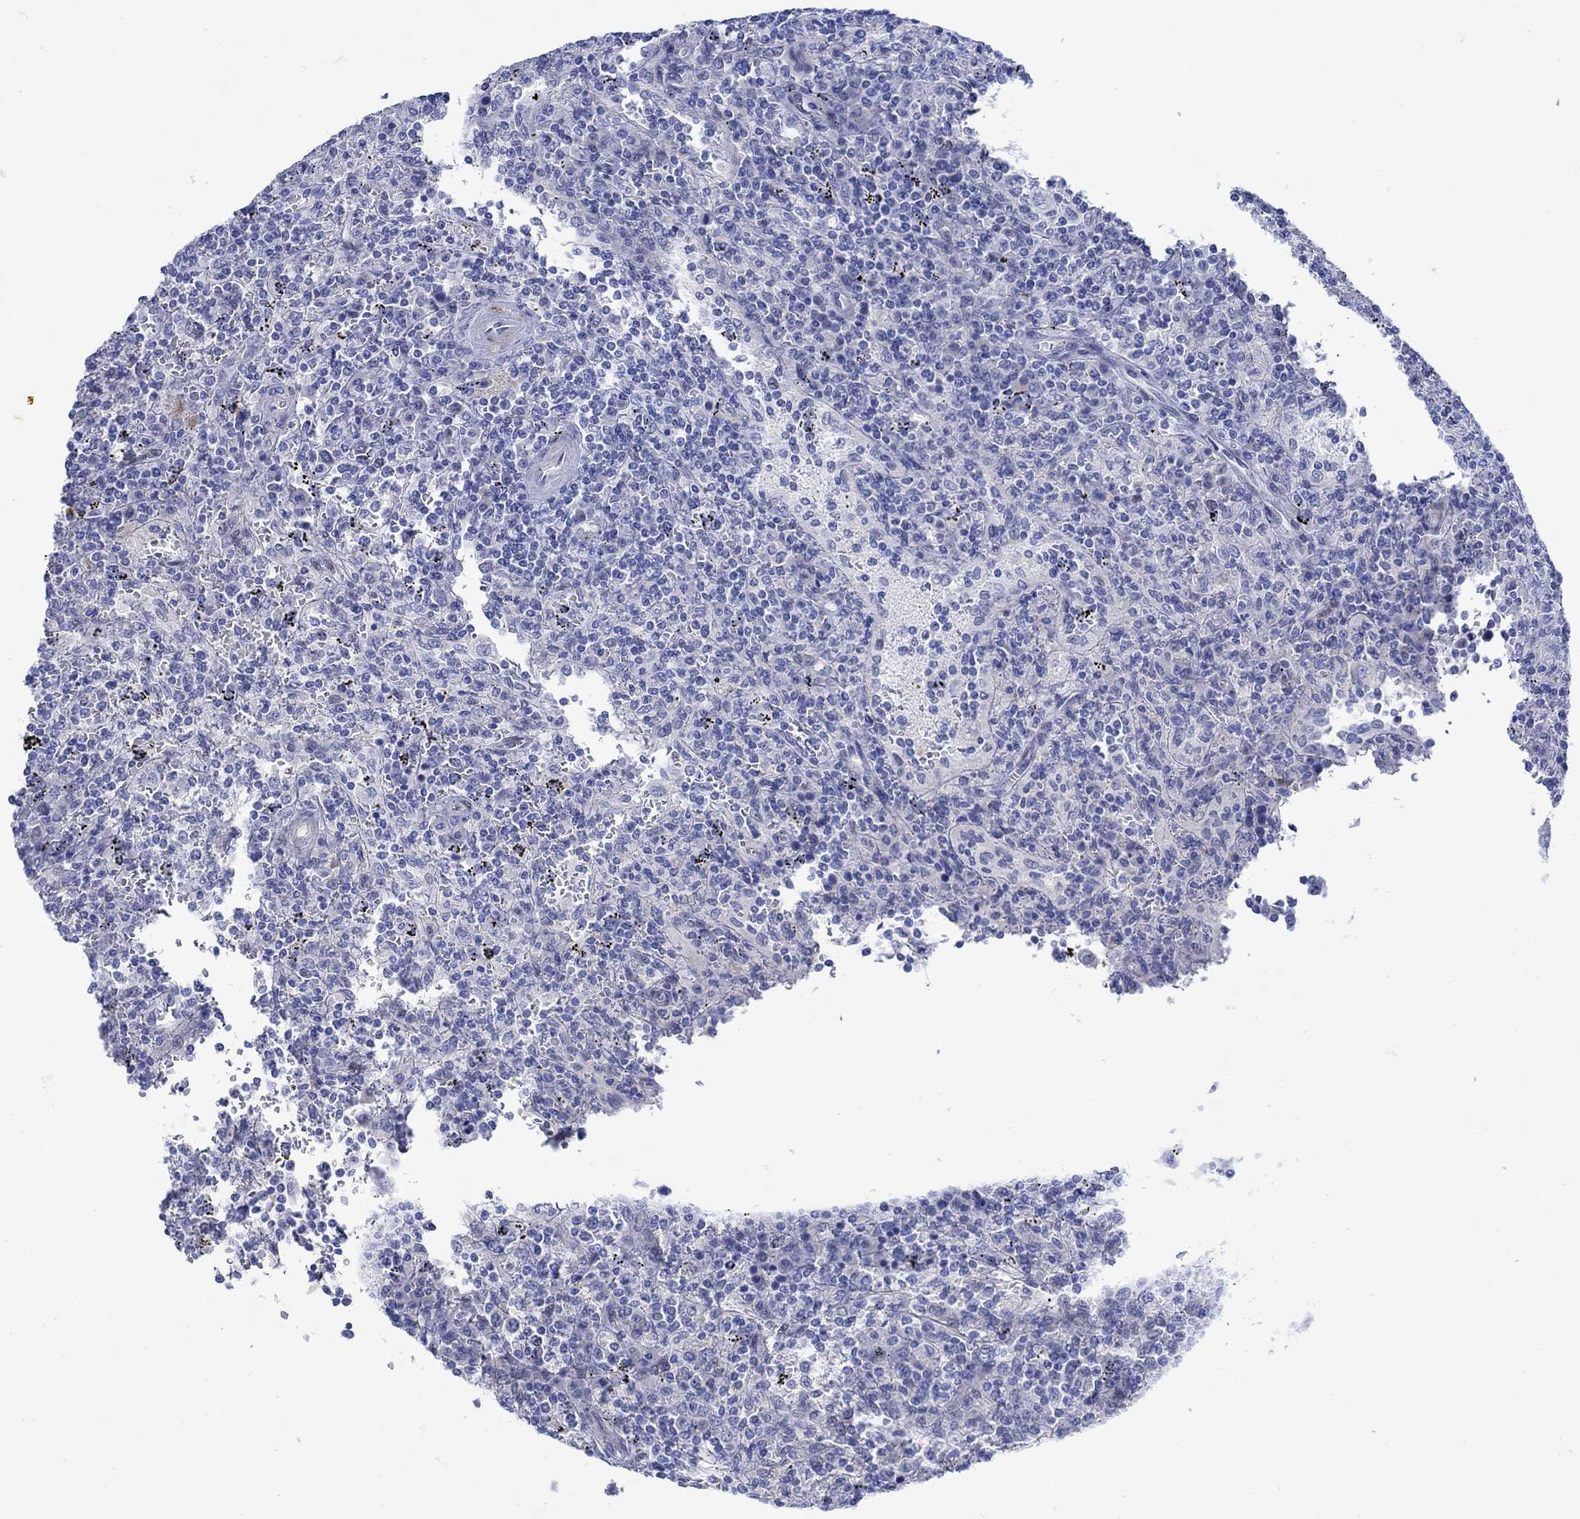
{"staining": {"intensity": "negative", "quantity": "none", "location": "none"}, "tissue": "lymphoma", "cell_type": "Tumor cells", "image_type": "cancer", "snomed": [{"axis": "morphology", "description": "Malignant lymphoma, non-Hodgkin's type, Low grade"}, {"axis": "topography", "description": "Spleen"}], "caption": "The photomicrograph exhibits no staining of tumor cells in lymphoma.", "gene": "KSR2", "patient": {"sex": "male", "age": 62}}